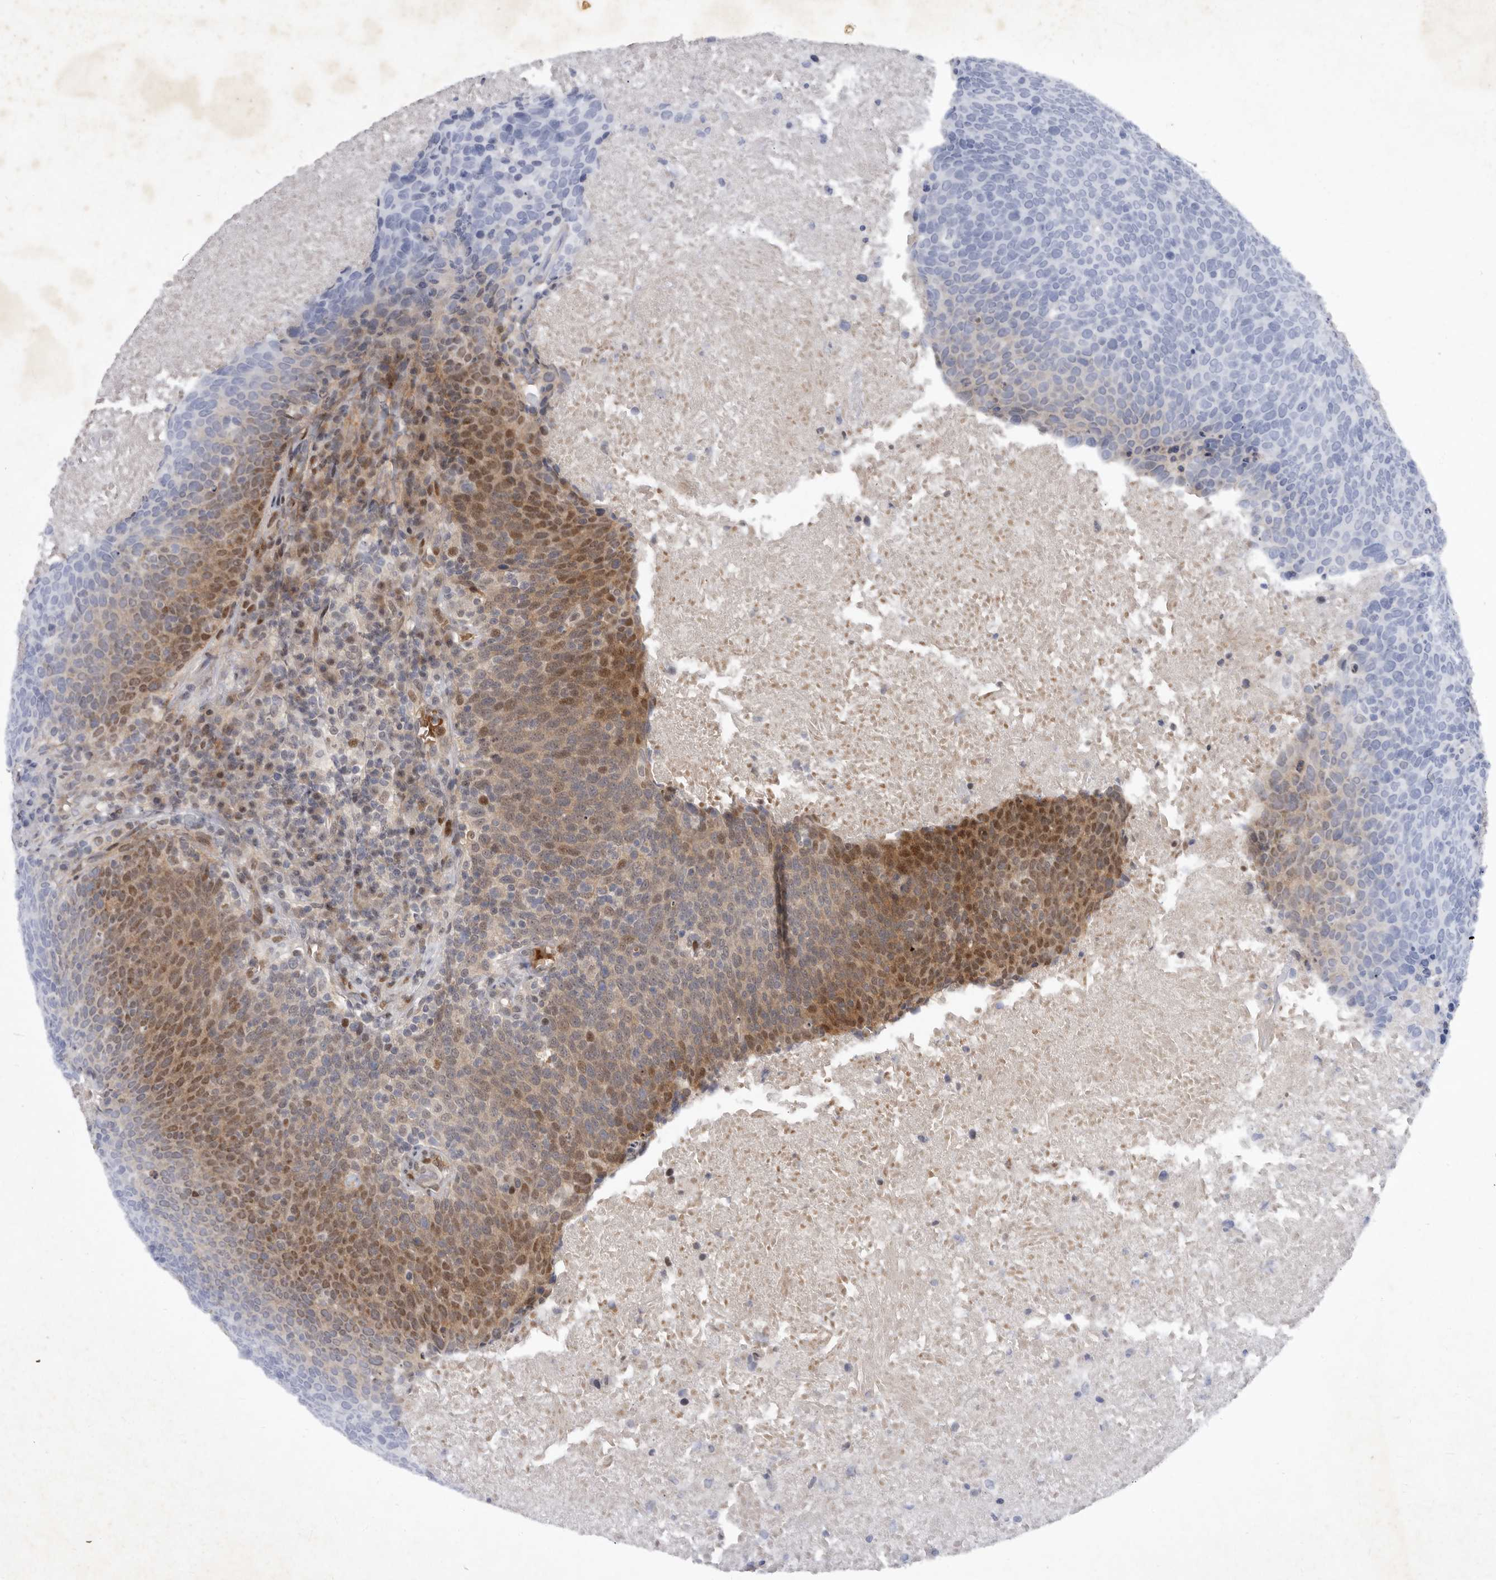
{"staining": {"intensity": "moderate", "quantity": "25%-75%", "location": "cytoplasmic/membranous,nuclear"}, "tissue": "head and neck cancer", "cell_type": "Tumor cells", "image_type": "cancer", "snomed": [{"axis": "morphology", "description": "Squamous cell carcinoma, NOS"}, {"axis": "morphology", "description": "Squamous cell carcinoma, metastatic, NOS"}, {"axis": "topography", "description": "Lymph node"}, {"axis": "topography", "description": "Head-Neck"}], "caption": "Protein positivity by immunohistochemistry (IHC) exhibits moderate cytoplasmic/membranous and nuclear positivity in about 25%-75% of tumor cells in head and neck metastatic squamous cell carcinoma.", "gene": "ABL1", "patient": {"sex": "male", "age": 62}}